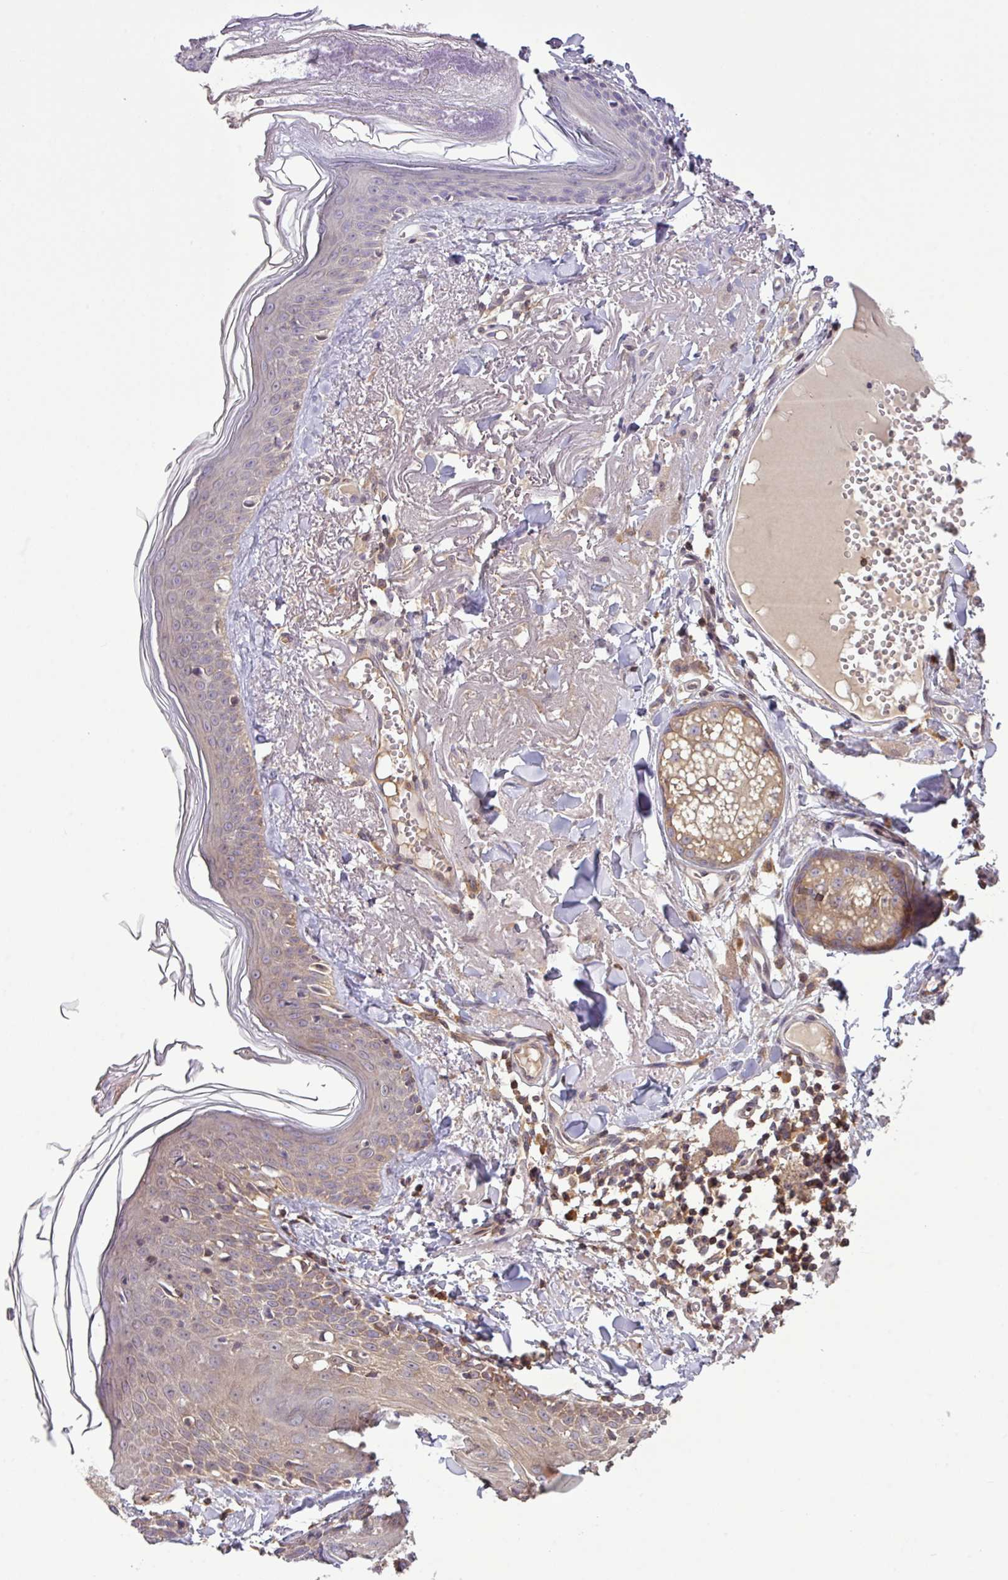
{"staining": {"intensity": "weak", "quantity": "25%-75%", "location": "cytoplasmic/membranous"}, "tissue": "skin", "cell_type": "Fibroblasts", "image_type": "normal", "snomed": [{"axis": "morphology", "description": "Normal tissue, NOS"}, {"axis": "morphology", "description": "Malignant melanoma, NOS"}, {"axis": "topography", "description": "Skin"}], "caption": "IHC photomicrograph of unremarkable human skin stained for a protein (brown), which reveals low levels of weak cytoplasmic/membranous positivity in approximately 25%-75% of fibroblasts.", "gene": "STAT5A", "patient": {"sex": "male", "age": 80}}